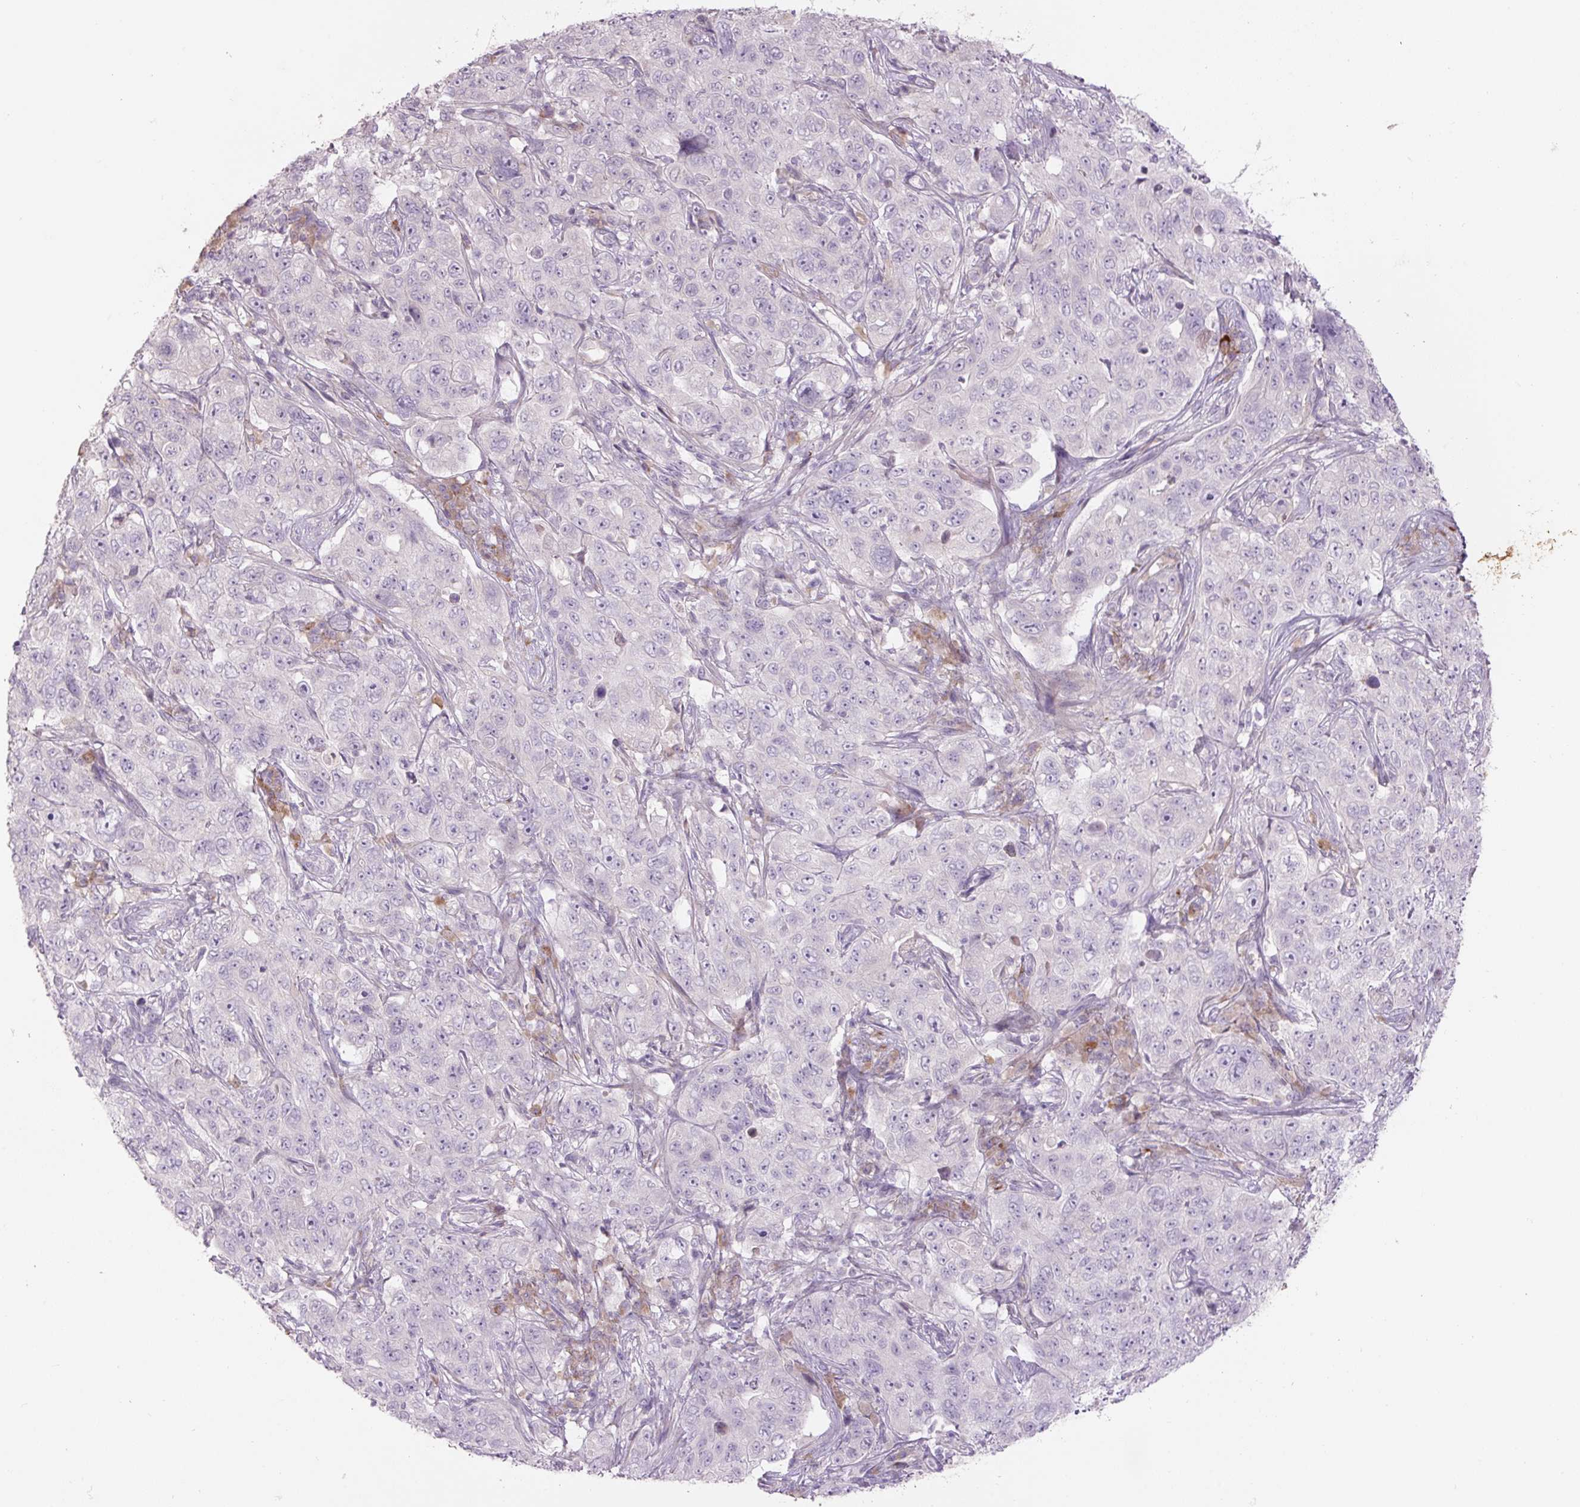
{"staining": {"intensity": "negative", "quantity": "none", "location": "none"}, "tissue": "pancreatic cancer", "cell_type": "Tumor cells", "image_type": "cancer", "snomed": [{"axis": "morphology", "description": "Adenocarcinoma, NOS"}, {"axis": "topography", "description": "Pancreas"}], "caption": "Immunohistochemical staining of human pancreatic cancer (adenocarcinoma) shows no significant expression in tumor cells.", "gene": "TMEM100", "patient": {"sex": "male", "age": 68}}